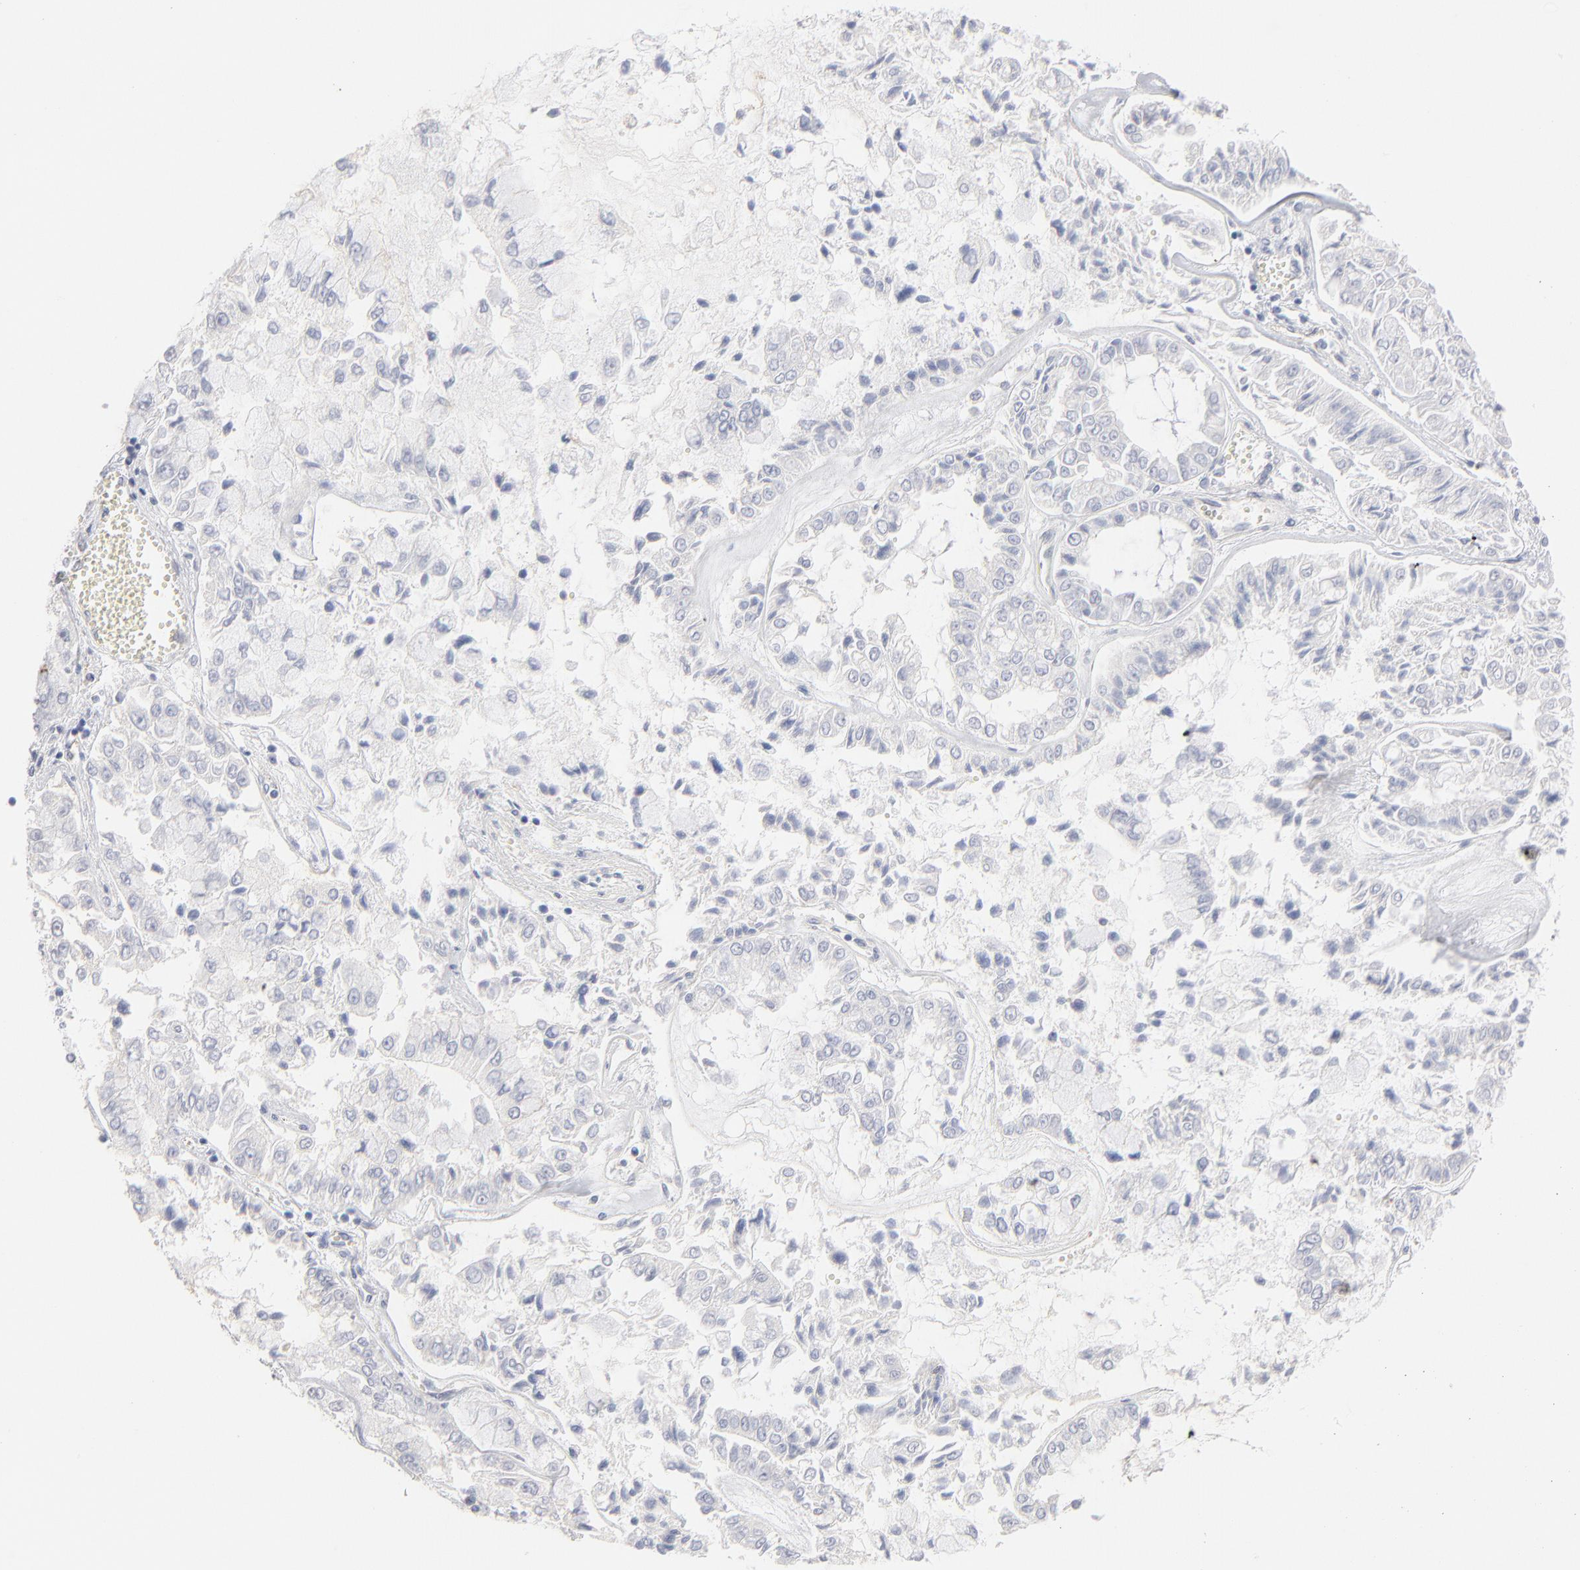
{"staining": {"intensity": "negative", "quantity": "none", "location": "none"}, "tissue": "liver cancer", "cell_type": "Tumor cells", "image_type": "cancer", "snomed": [{"axis": "morphology", "description": "Cholangiocarcinoma"}, {"axis": "topography", "description": "Liver"}], "caption": "High power microscopy image of an IHC histopathology image of liver cancer (cholangiocarcinoma), revealing no significant expression in tumor cells.", "gene": "RBM3", "patient": {"sex": "female", "age": 79}}